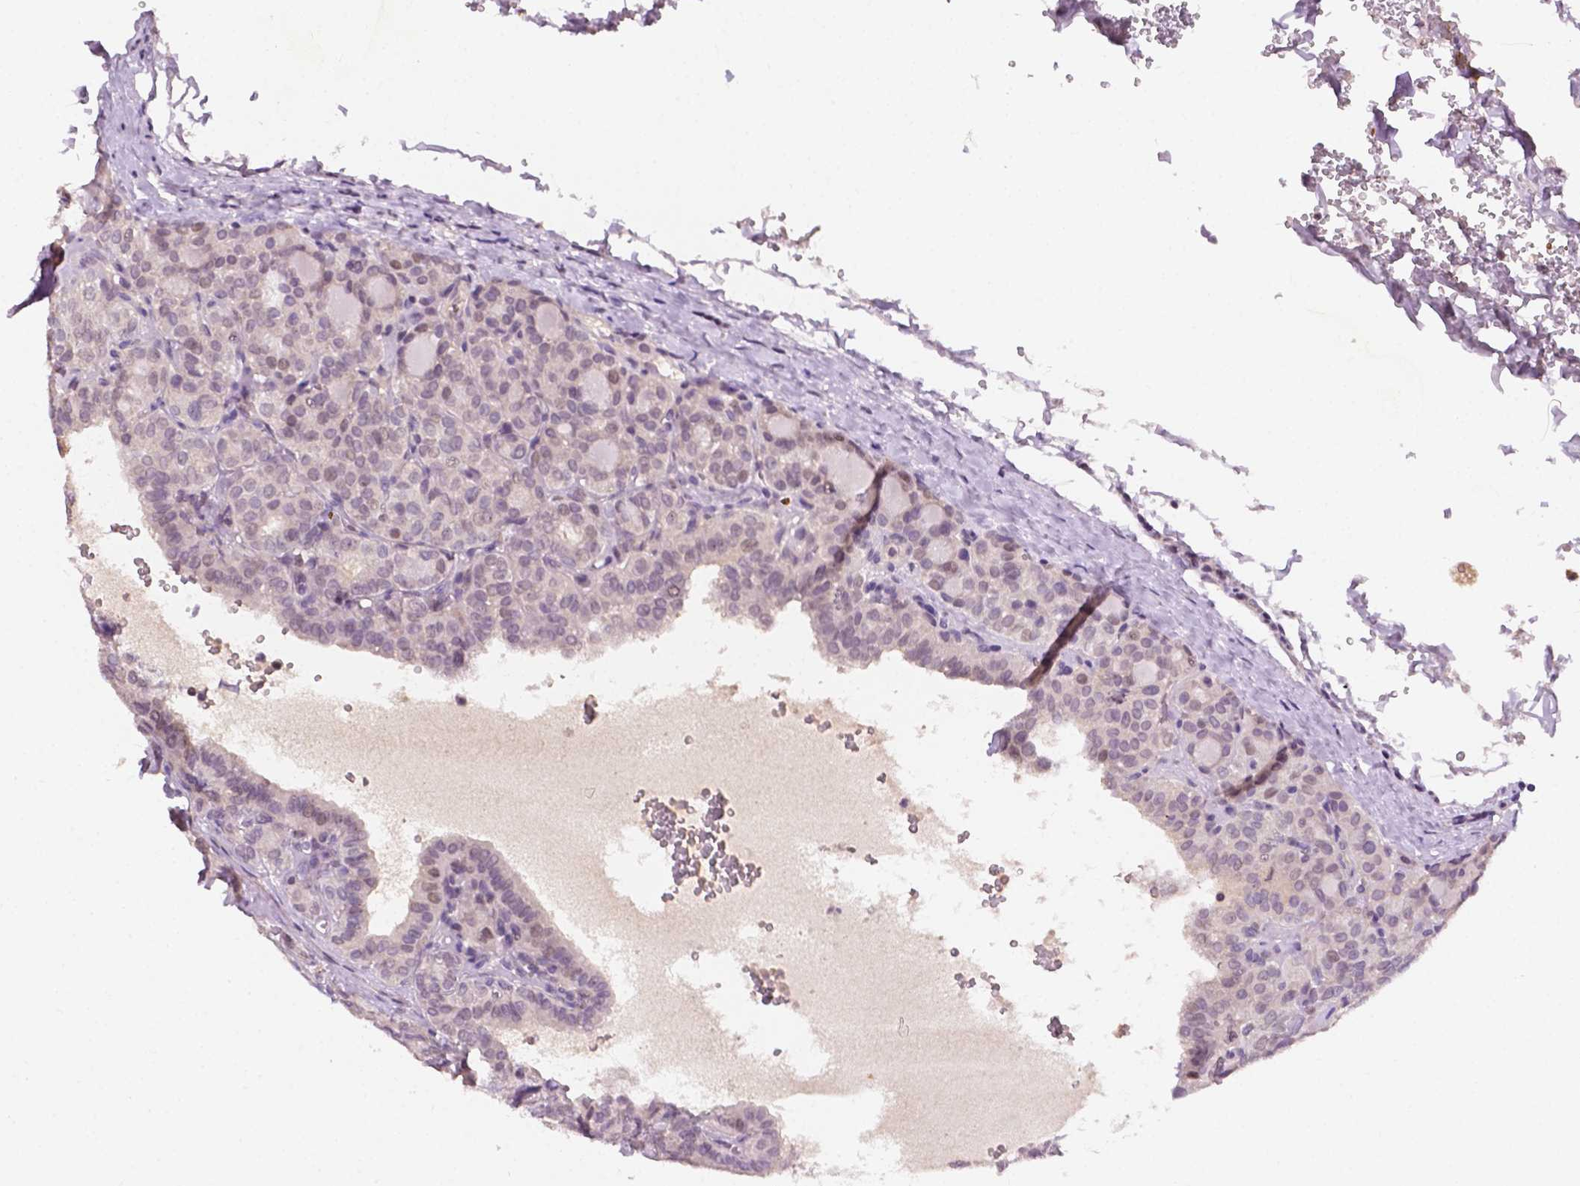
{"staining": {"intensity": "negative", "quantity": "none", "location": "none"}, "tissue": "thyroid cancer", "cell_type": "Tumor cells", "image_type": "cancer", "snomed": [{"axis": "morphology", "description": "Papillary adenocarcinoma, NOS"}, {"axis": "topography", "description": "Thyroid gland"}], "caption": "A photomicrograph of thyroid cancer stained for a protein displays no brown staining in tumor cells. (DAB immunohistochemistry (IHC) visualized using brightfield microscopy, high magnification).", "gene": "MROH6", "patient": {"sex": "female", "age": 41}}